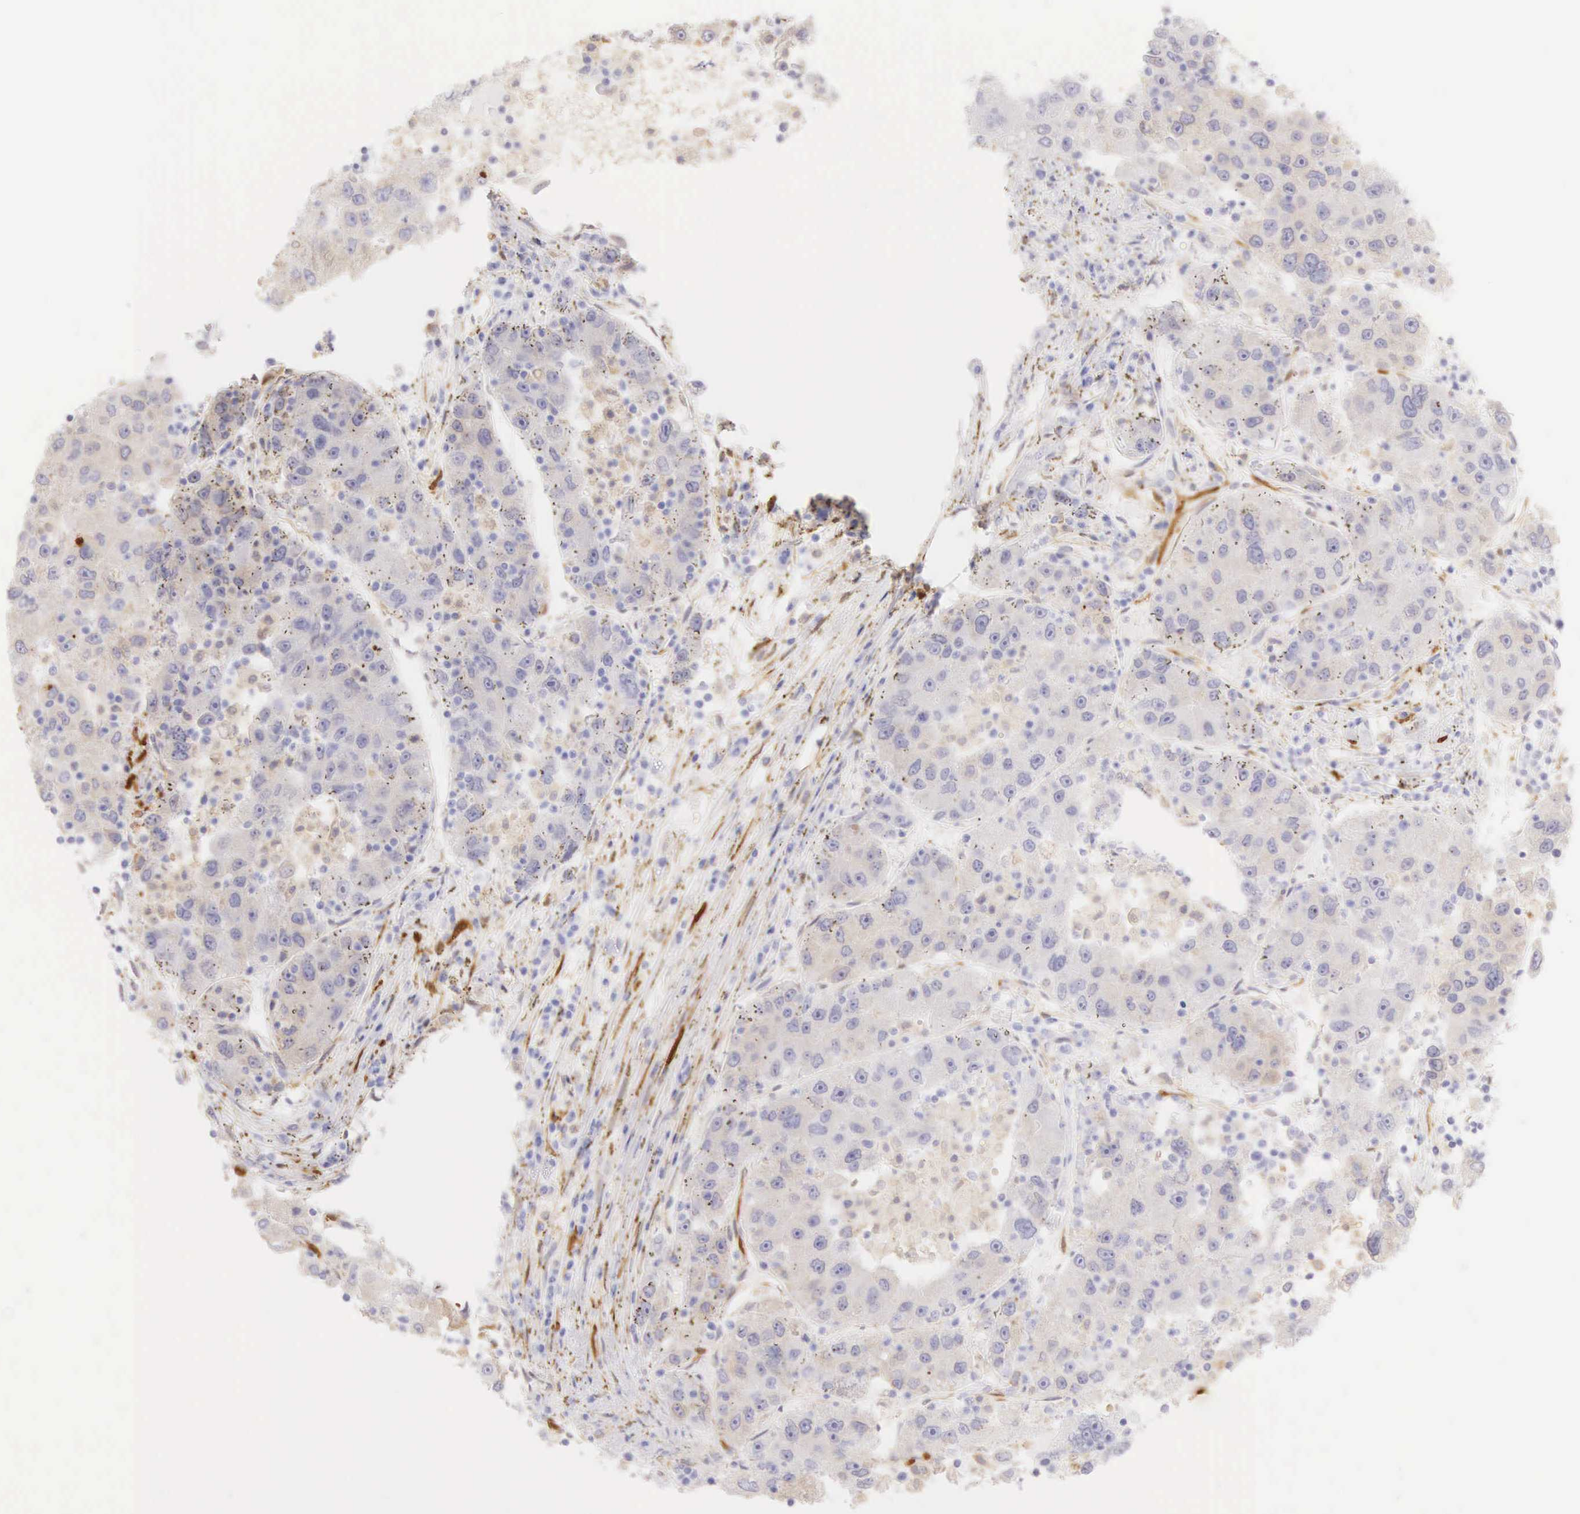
{"staining": {"intensity": "negative", "quantity": "none", "location": "none"}, "tissue": "liver cancer", "cell_type": "Tumor cells", "image_type": "cancer", "snomed": [{"axis": "morphology", "description": "Carcinoma, Hepatocellular, NOS"}, {"axis": "topography", "description": "Liver"}], "caption": "Protein analysis of liver cancer demonstrates no significant staining in tumor cells.", "gene": "CNN1", "patient": {"sex": "male", "age": 49}}